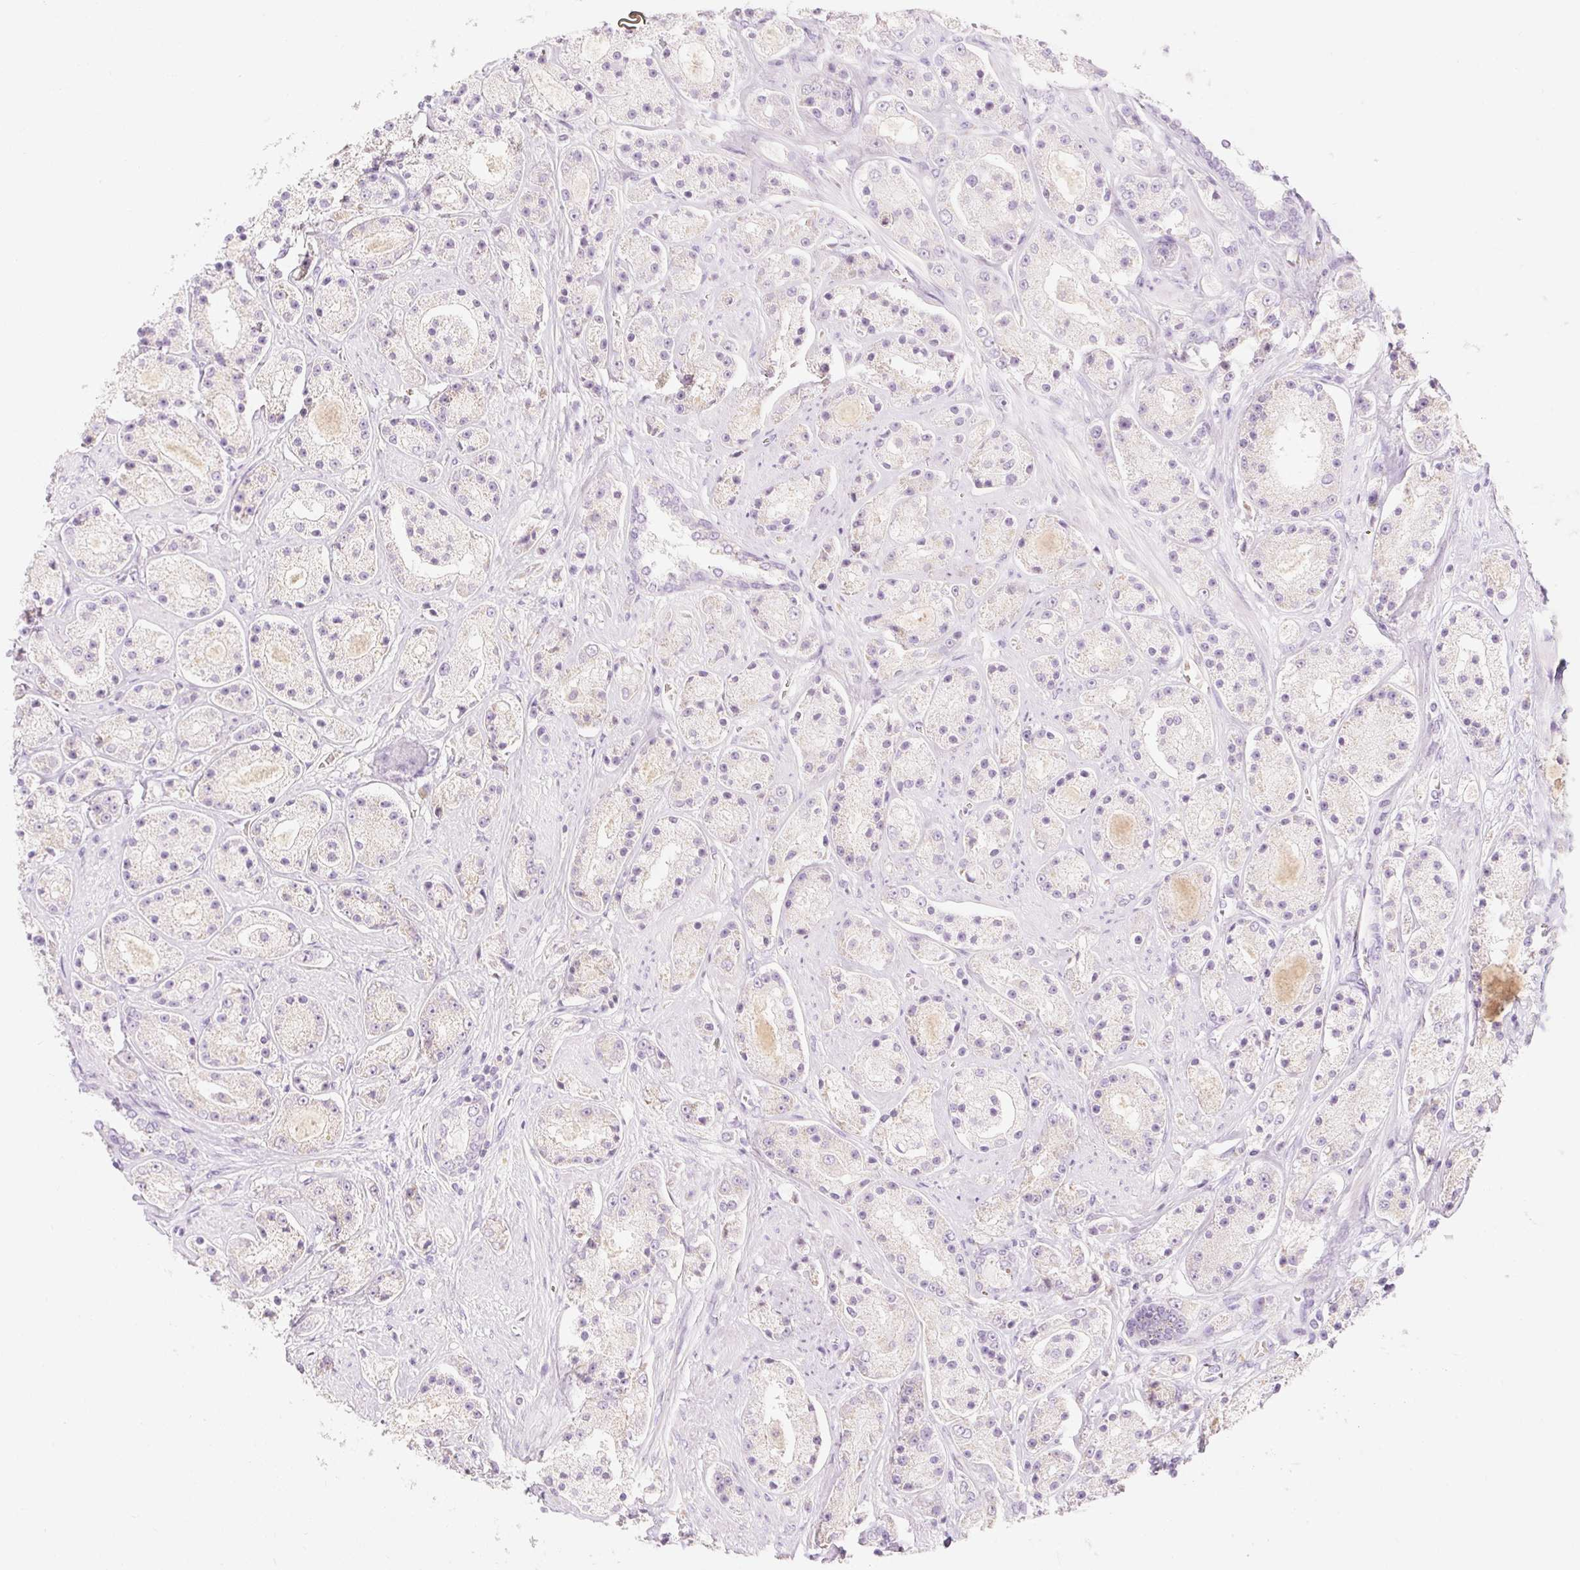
{"staining": {"intensity": "negative", "quantity": "none", "location": "none"}, "tissue": "prostate cancer", "cell_type": "Tumor cells", "image_type": "cancer", "snomed": [{"axis": "morphology", "description": "Adenocarcinoma, High grade"}, {"axis": "topography", "description": "Prostate"}], "caption": "The immunohistochemistry histopathology image has no significant staining in tumor cells of prostate cancer tissue. (DAB immunohistochemistry (IHC) visualized using brightfield microscopy, high magnification).", "gene": "MYO1D", "patient": {"sex": "male", "age": 67}}